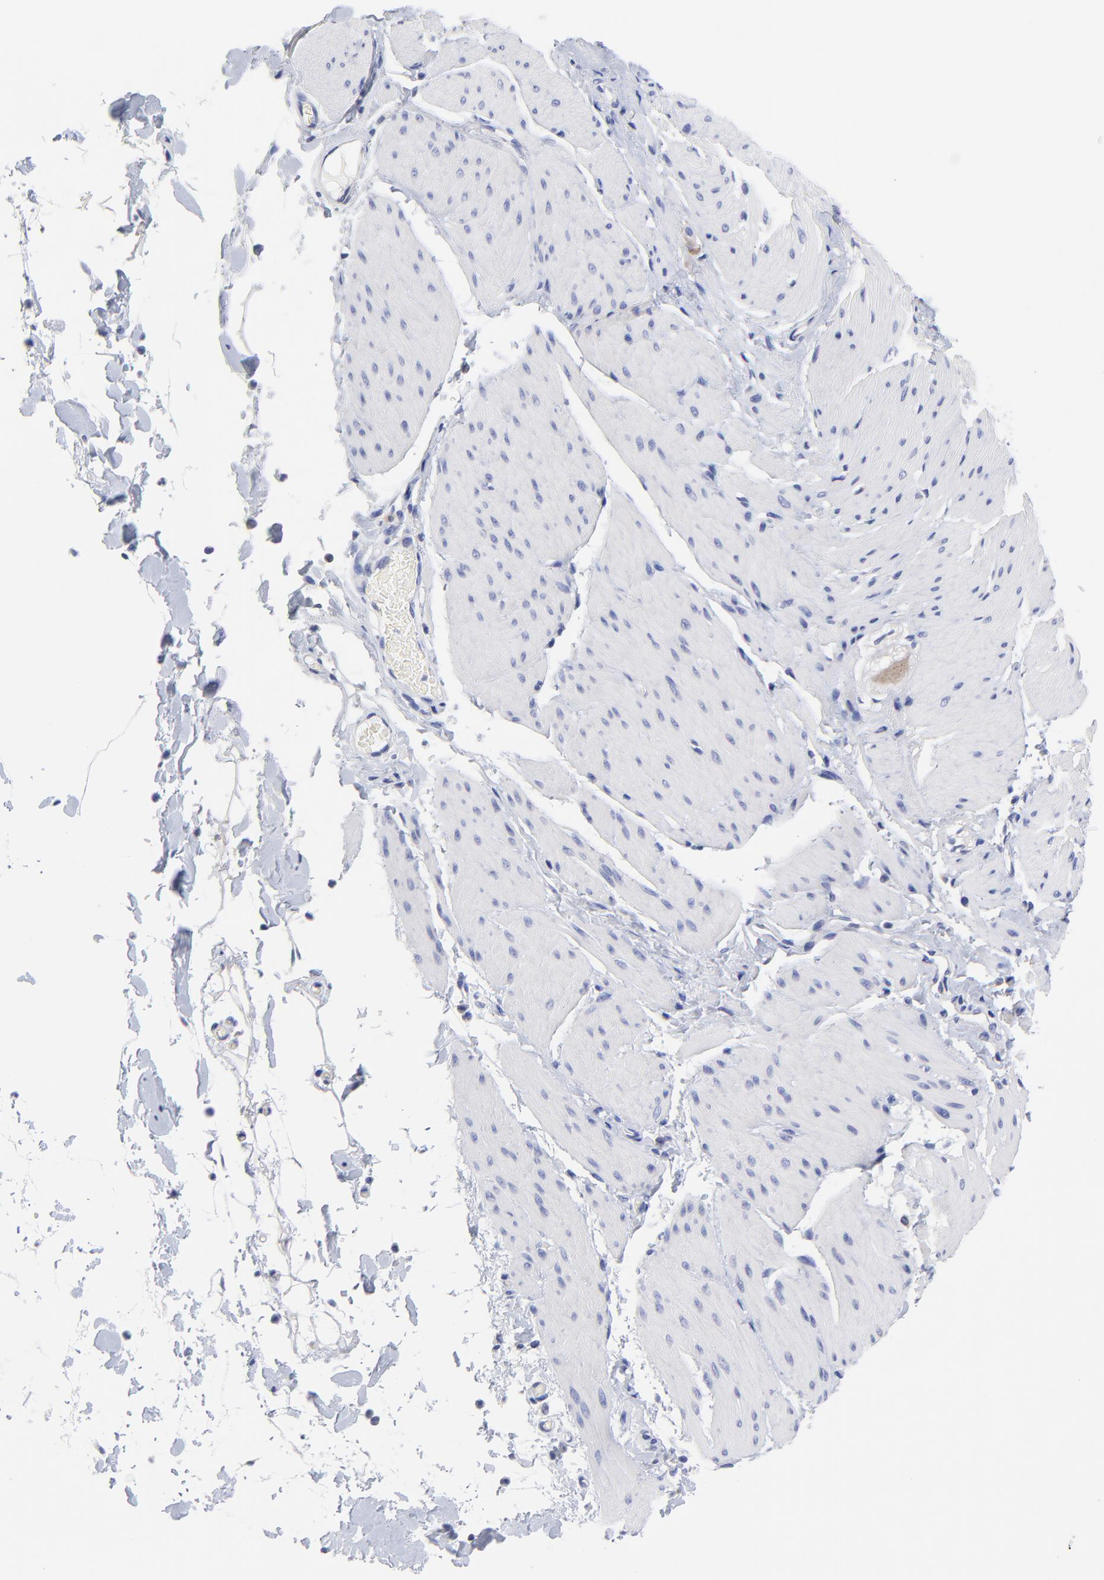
{"staining": {"intensity": "negative", "quantity": "none", "location": "none"}, "tissue": "smooth muscle", "cell_type": "Smooth muscle cells", "image_type": "normal", "snomed": [{"axis": "morphology", "description": "Normal tissue, NOS"}, {"axis": "topography", "description": "Smooth muscle"}, {"axis": "topography", "description": "Colon"}], "caption": "Smooth muscle cells show no significant protein staining in normal smooth muscle. The staining is performed using DAB (3,3'-diaminobenzidine) brown chromogen with nuclei counter-stained in using hematoxylin.", "gene": "LAX1", "patient": {"sex": "male", "age": 67}}